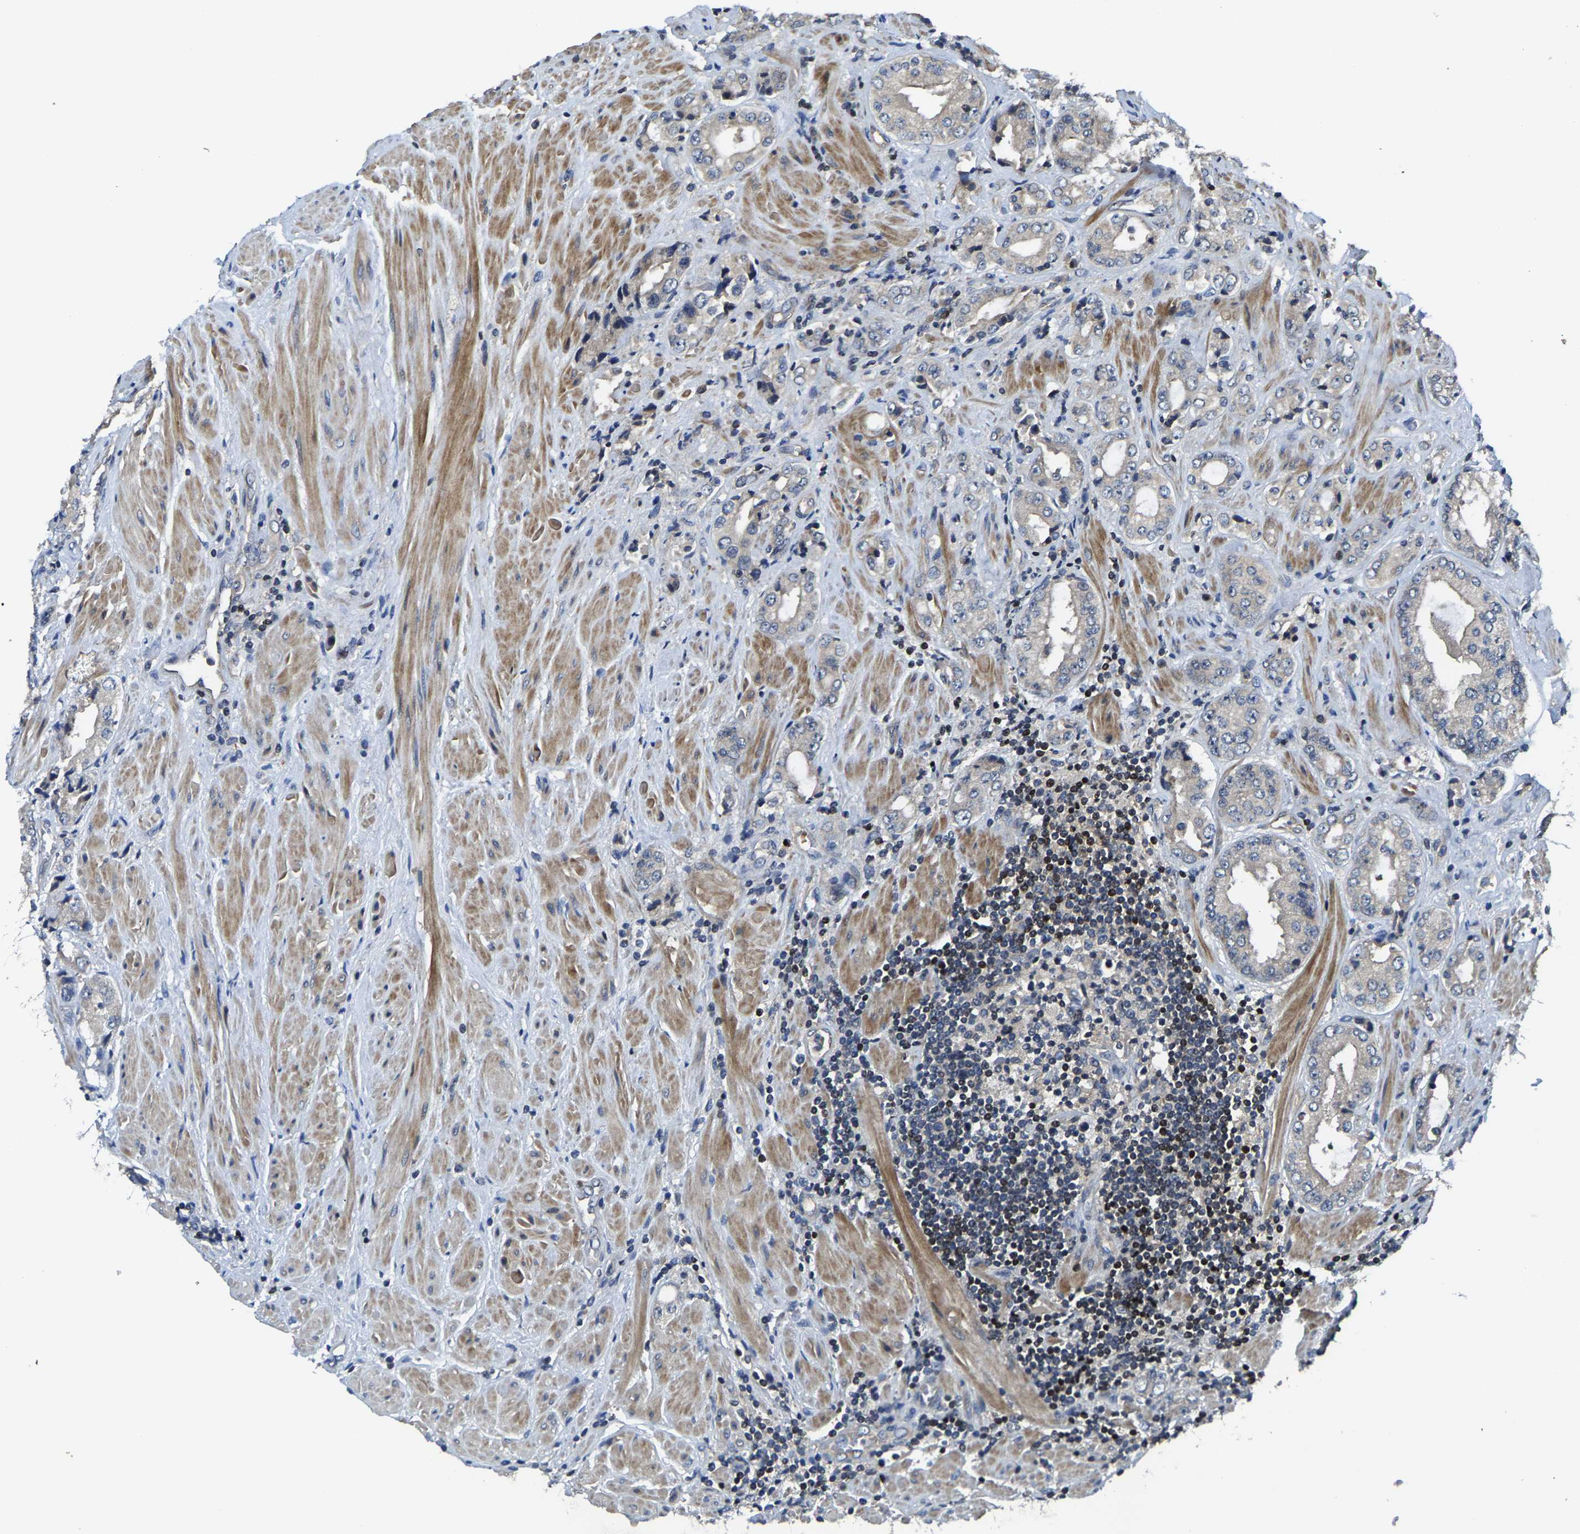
{"staining": {"intensity": "negative", "quantity": "none", "location": "none"}, "tissue": "prostate cancer", "cell_type": "Tumor cells", "image_type": "cancer", "snomed": [{"axis": "morphology", "description": "Adenocarcinoma, High grade"}, {"axis": "topography", "description": "Prostate"}], "caption": "Tumor cells are negative for protein expression in human prostate cancer (high-grade adenocarcinoma).", "gene": "AGBL3", "patient": {"sex": "male", "age": 61}}